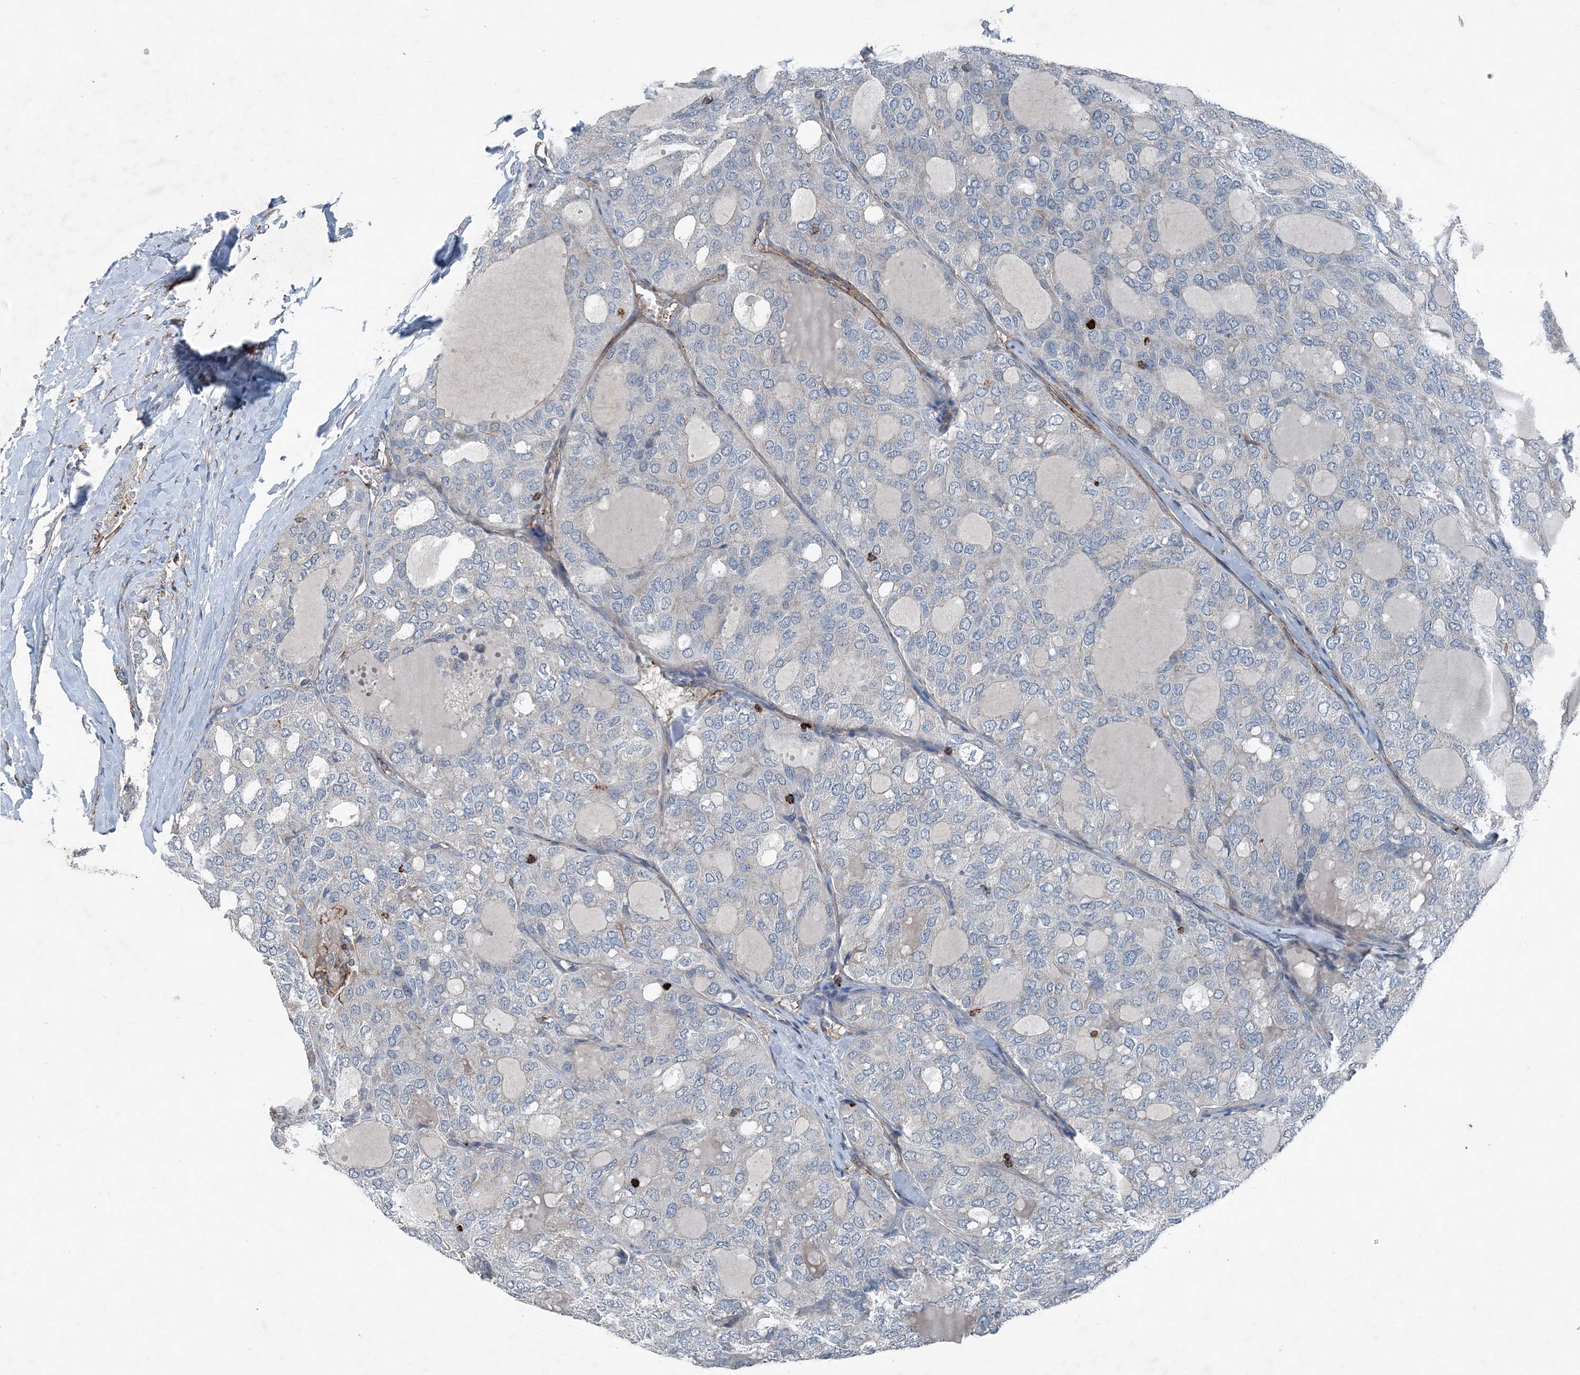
{"staining": {"intensity": "negative", "quantity": "none", "location": "none"}, "tissue": "thyroid cancer", "cell_type": "Tumor cells", "image_type": "cancer", "snomed": [{"axis": "morphology", "description": "Follicular adenoma carcinoma, NOS"}, {"axis": "topography", "description": "Thyroid gland"}], "caption": "Protein analysis of thyroid cancer demonstrates no significant positivity in tumor cells. (DAB immunohistochemistry visualized using brightfield microscopy, high magnification).", "gene": "DGUOK", "patient": {"sex": "male", "age": 75}}